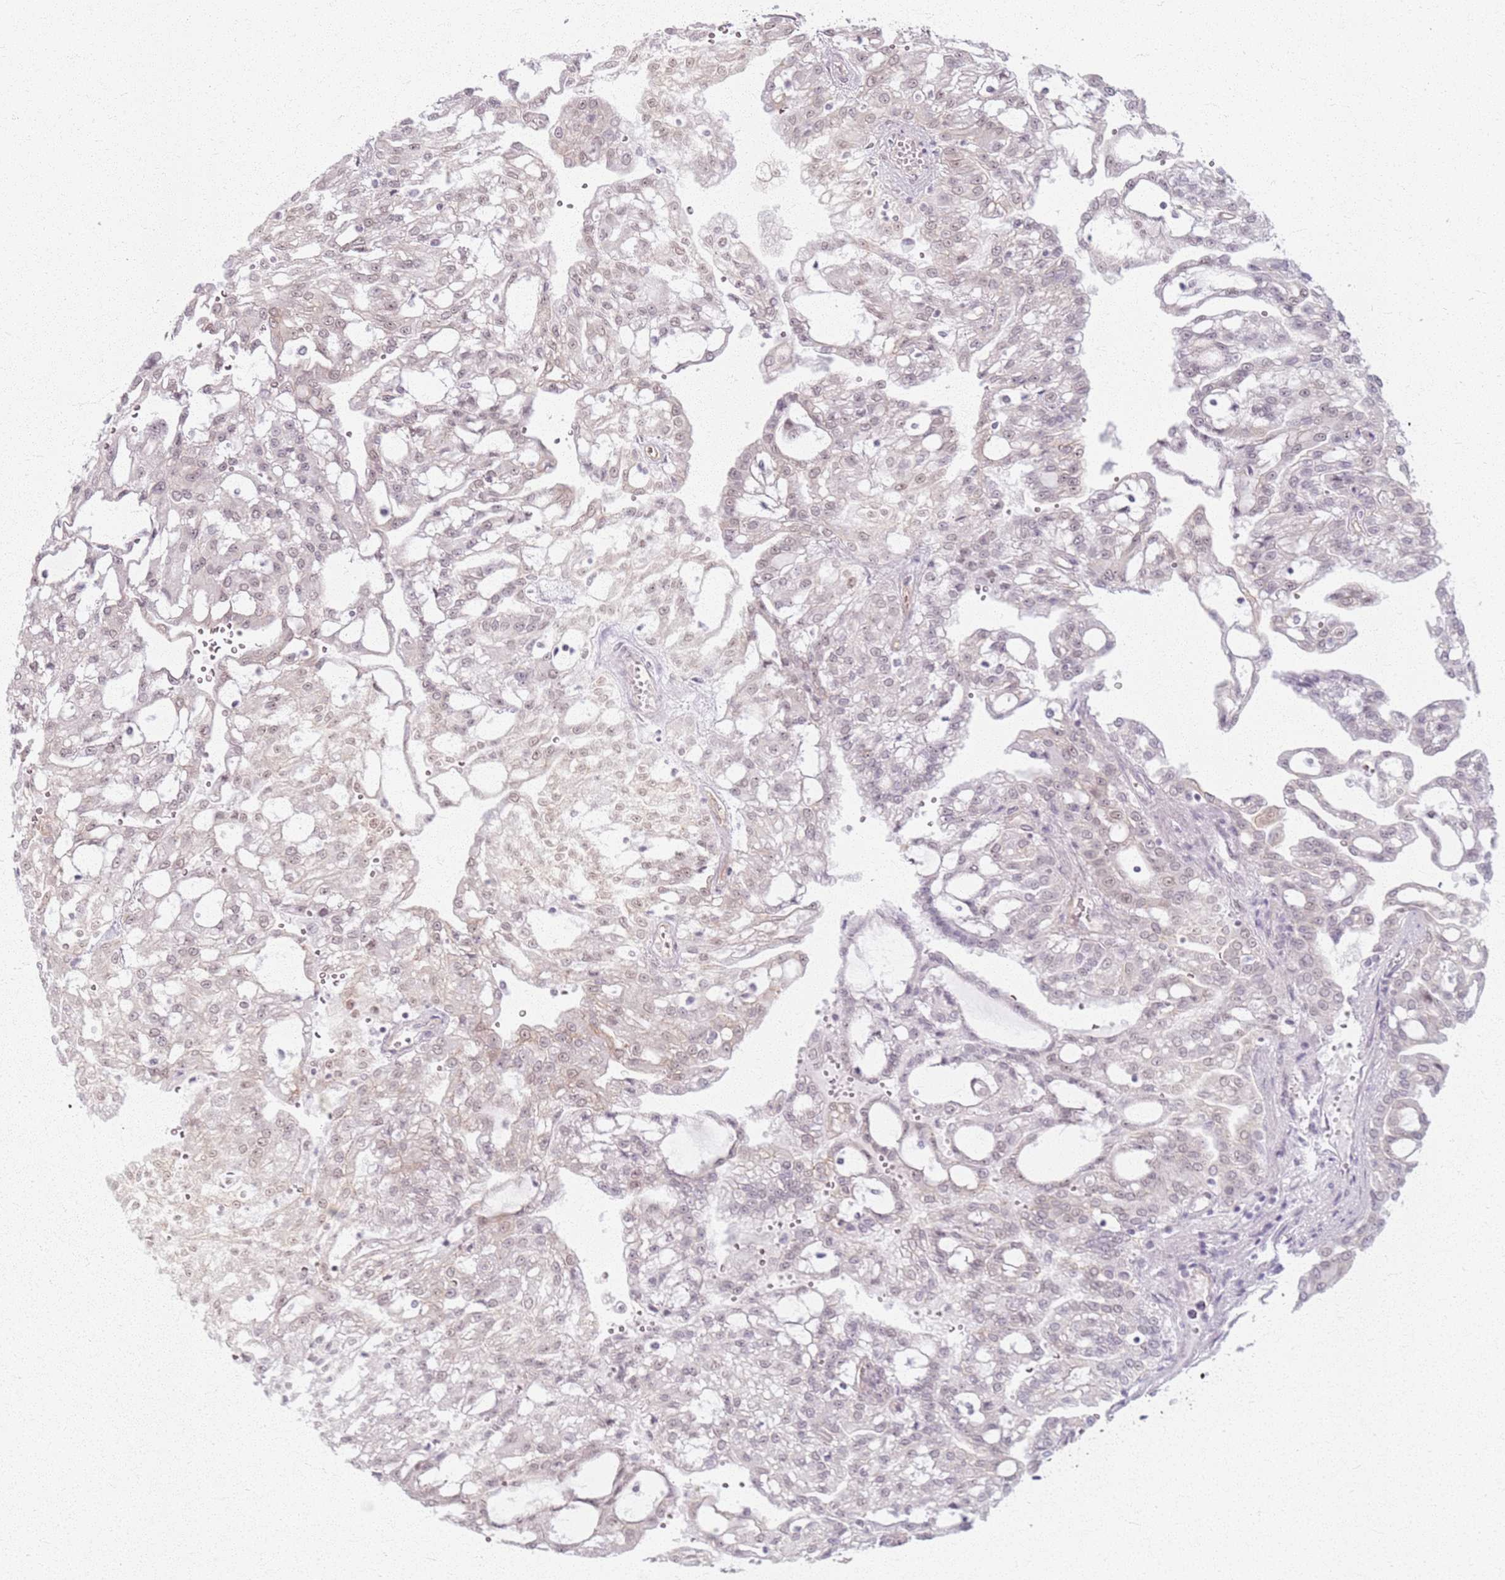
{"staining": {"intensity": "weak", "quantity": "<25%", "location": "nuclear"}, "tissue": "renal cancer", "cell_type": "Tumor cells", "image_type": "cancer", "snomed": [{"axis": "morphology", "description": "Adenocarcinoma, NOS"}, {"axis": "topography", "description": "Kidney"}], "caption": "Immunohistochemistry (IHC) histopathology image of adenocarcinoma (renal) stained for a protein (brown), which reveals no staining in tumor cells.", "gene": "KCNA5", "patient": {"sex": "male", "age": 63}}